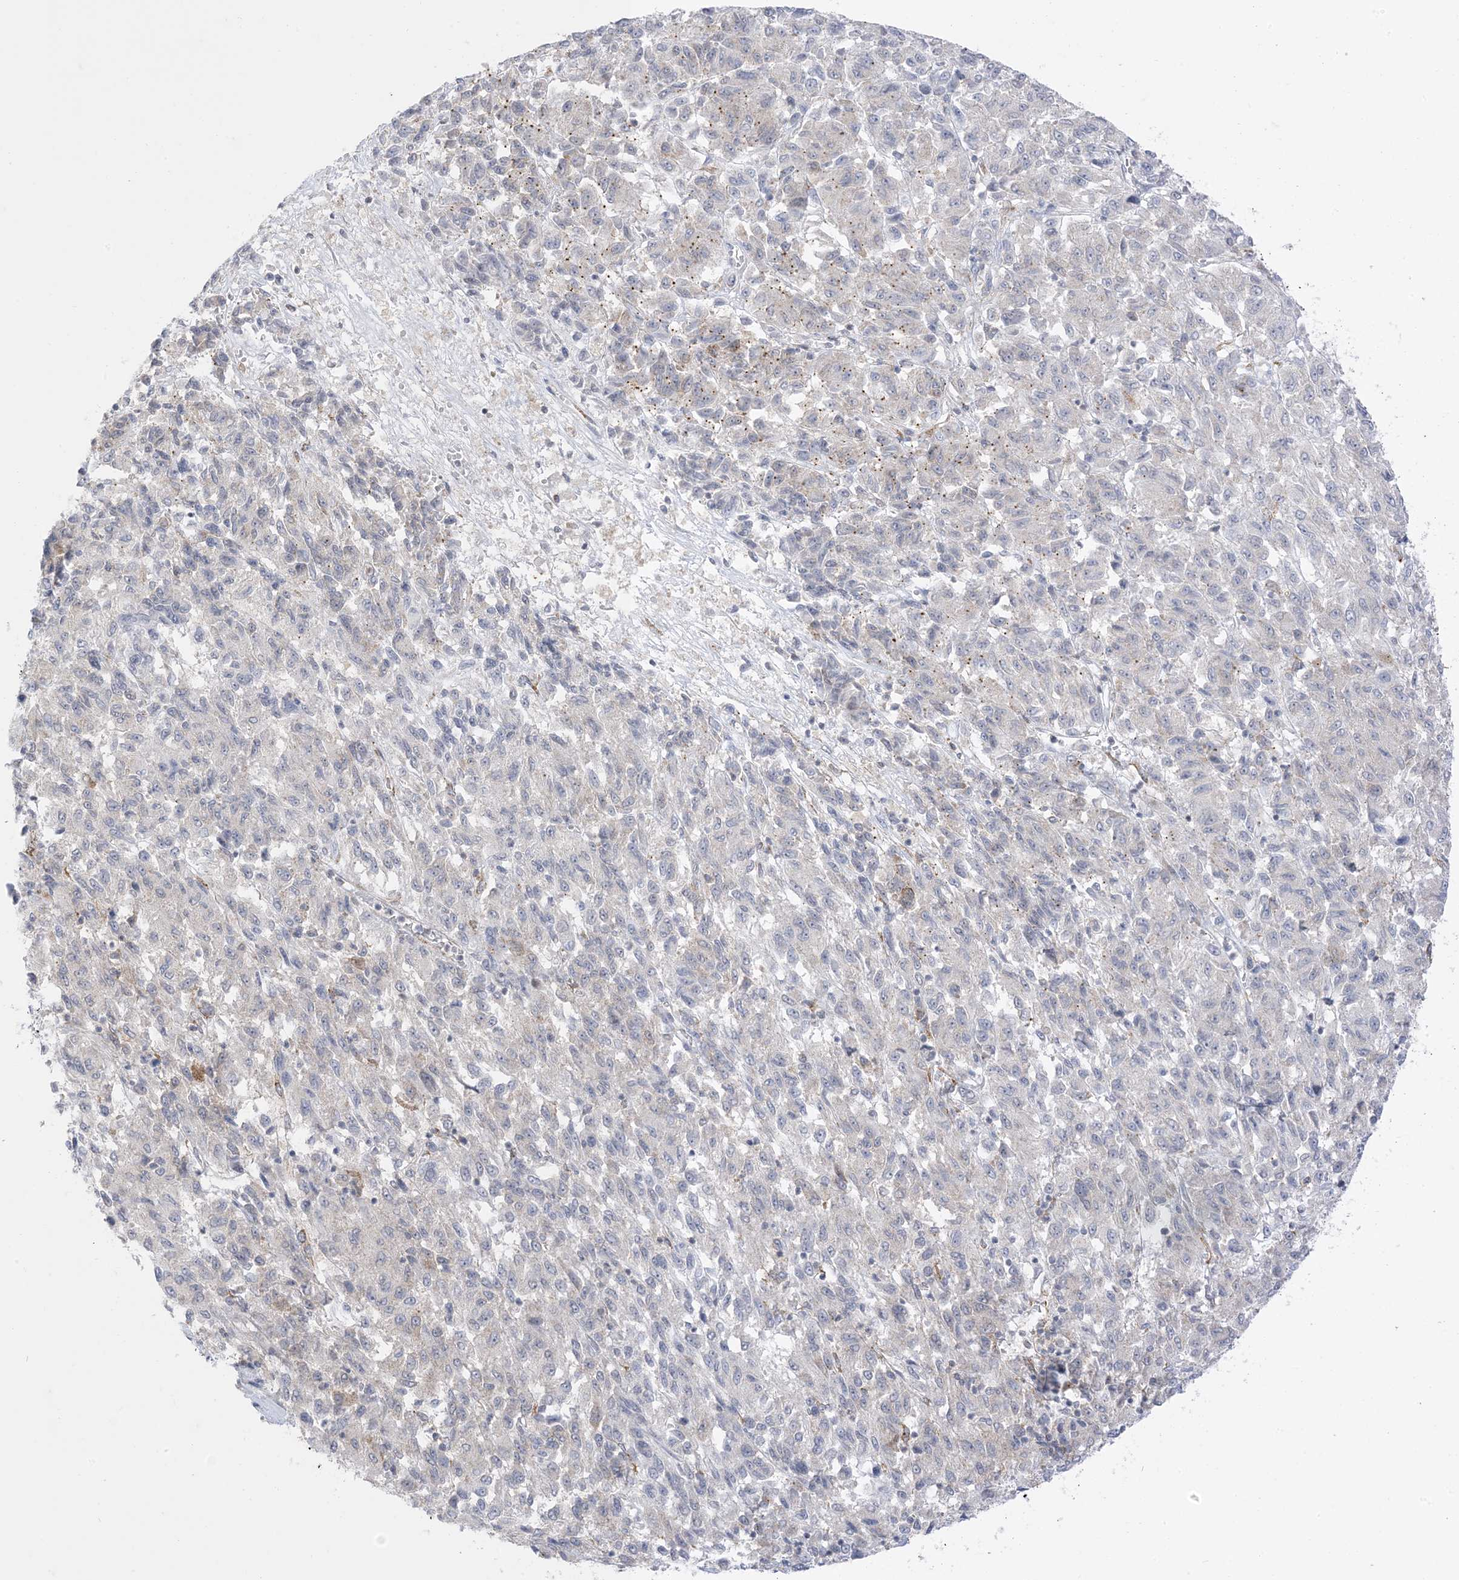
{"staining": {"intensity": "negative", "quantity": "none", "location": "none"}, "tissue": "melanoma", "cell_type": "Tumor cells", "image_type": "cancer", "snomed": [{"axis": "morphology", "description": "Malignant melanoma, Metastatic site"}, {"axis": "topography", "description": "Lung"}], "caption": "Immunohistochemistry histopathology image of neoplastic tissue: malignant melanoma (metastatic site) stained with DAB demonstrates no significant protein expression in tumor cells.", "gene": "RAC1", "patient": {"sex": "male", "age": 64}}